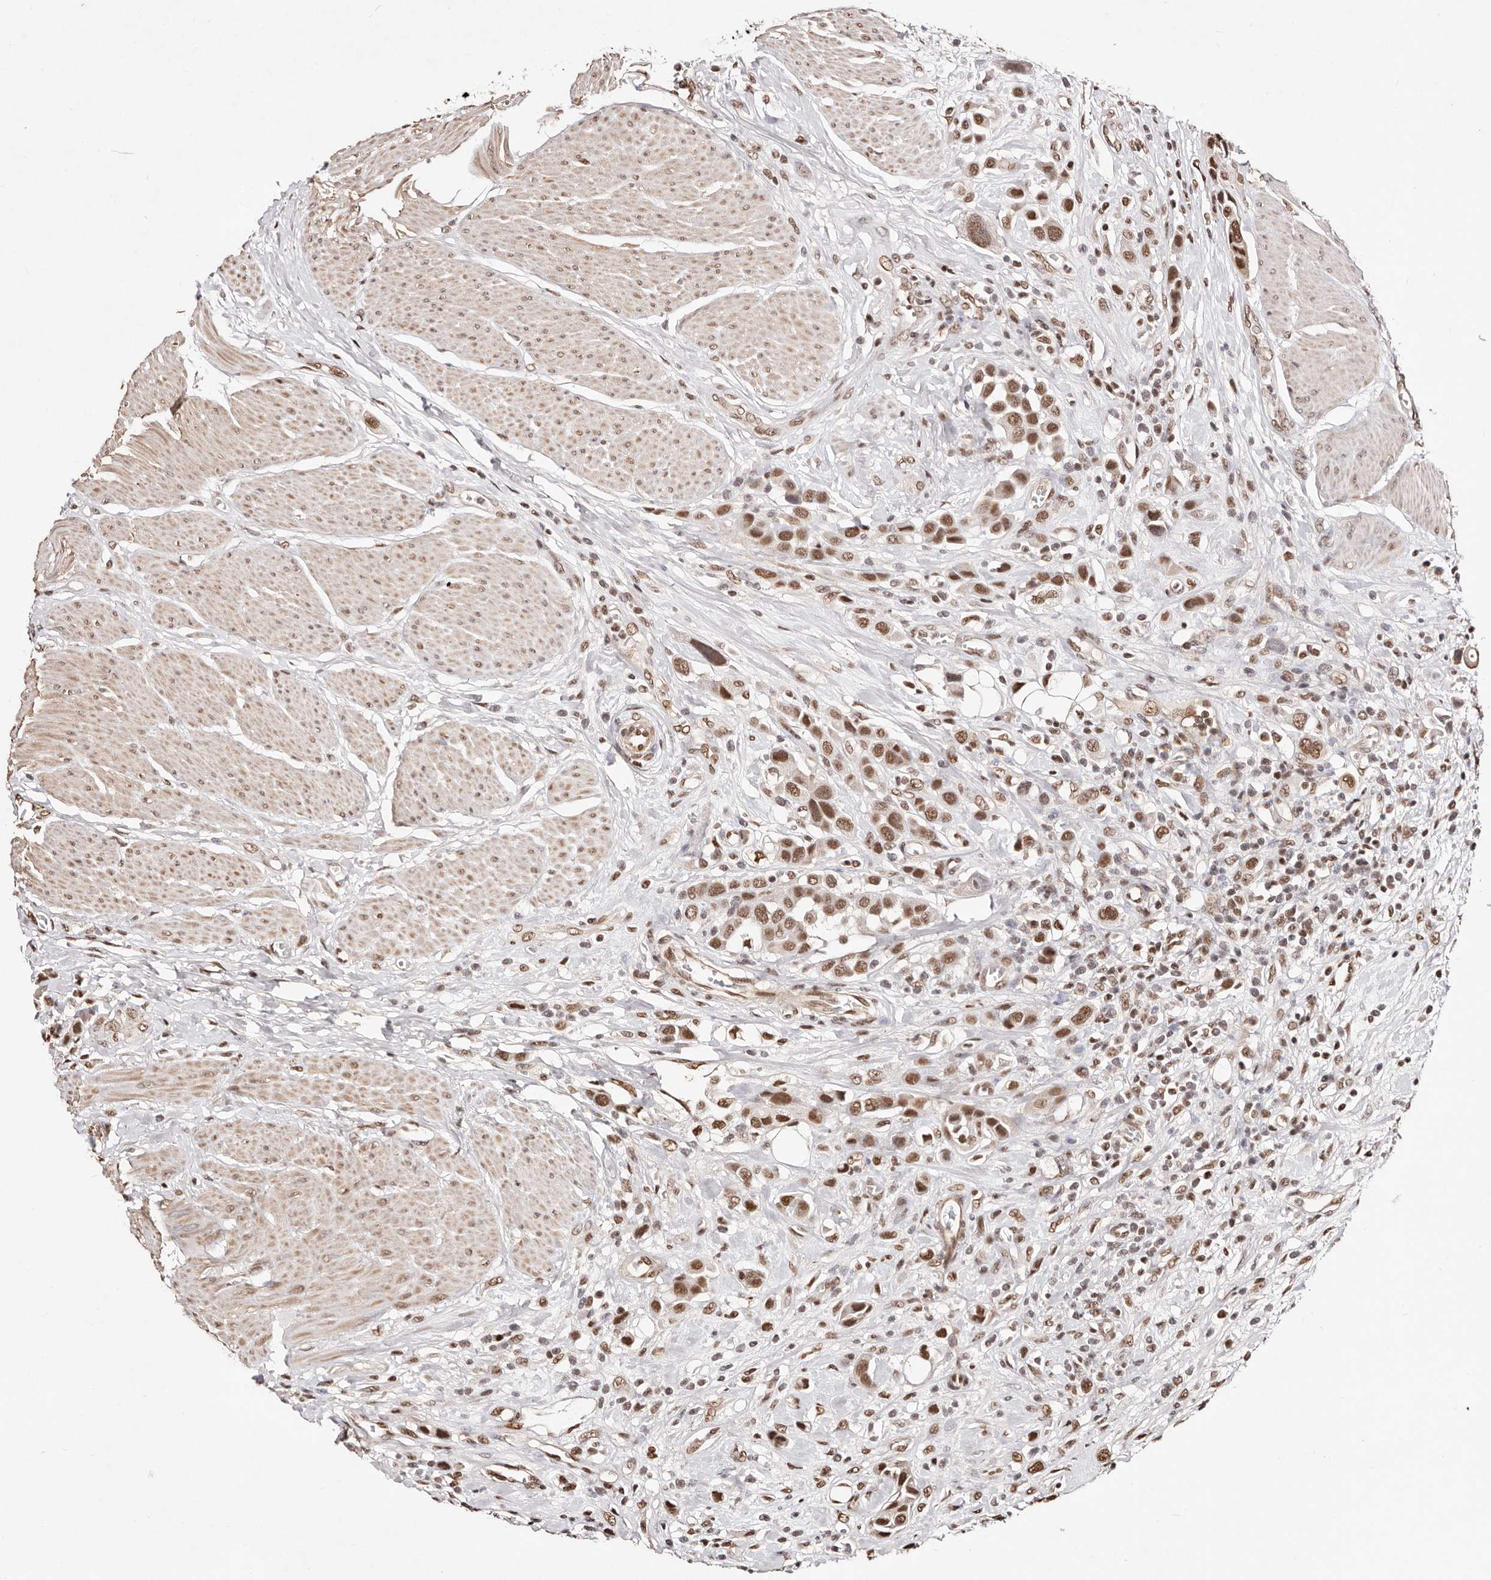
{"staining": {"intensity": "moderate", "quantity": ">75%", "location": "nuclear"}, "tissue": "urothelial cancer", "cell_type": "Tumor cells", "image_type": "cancer", "snomed": [{"axis": "morphology", "description": "Urothelial carcinoma, High grade"}, {"axis": "topography", "description": "Urinary bladder"}], "caption": "Moderate nuclear expression for a protein is appreciated in about >75% of tumor cells of urothelial cancer using immunohistochemistry.", "gene": "BICRAL", "patient": {"sex": "male", "age": 50}}